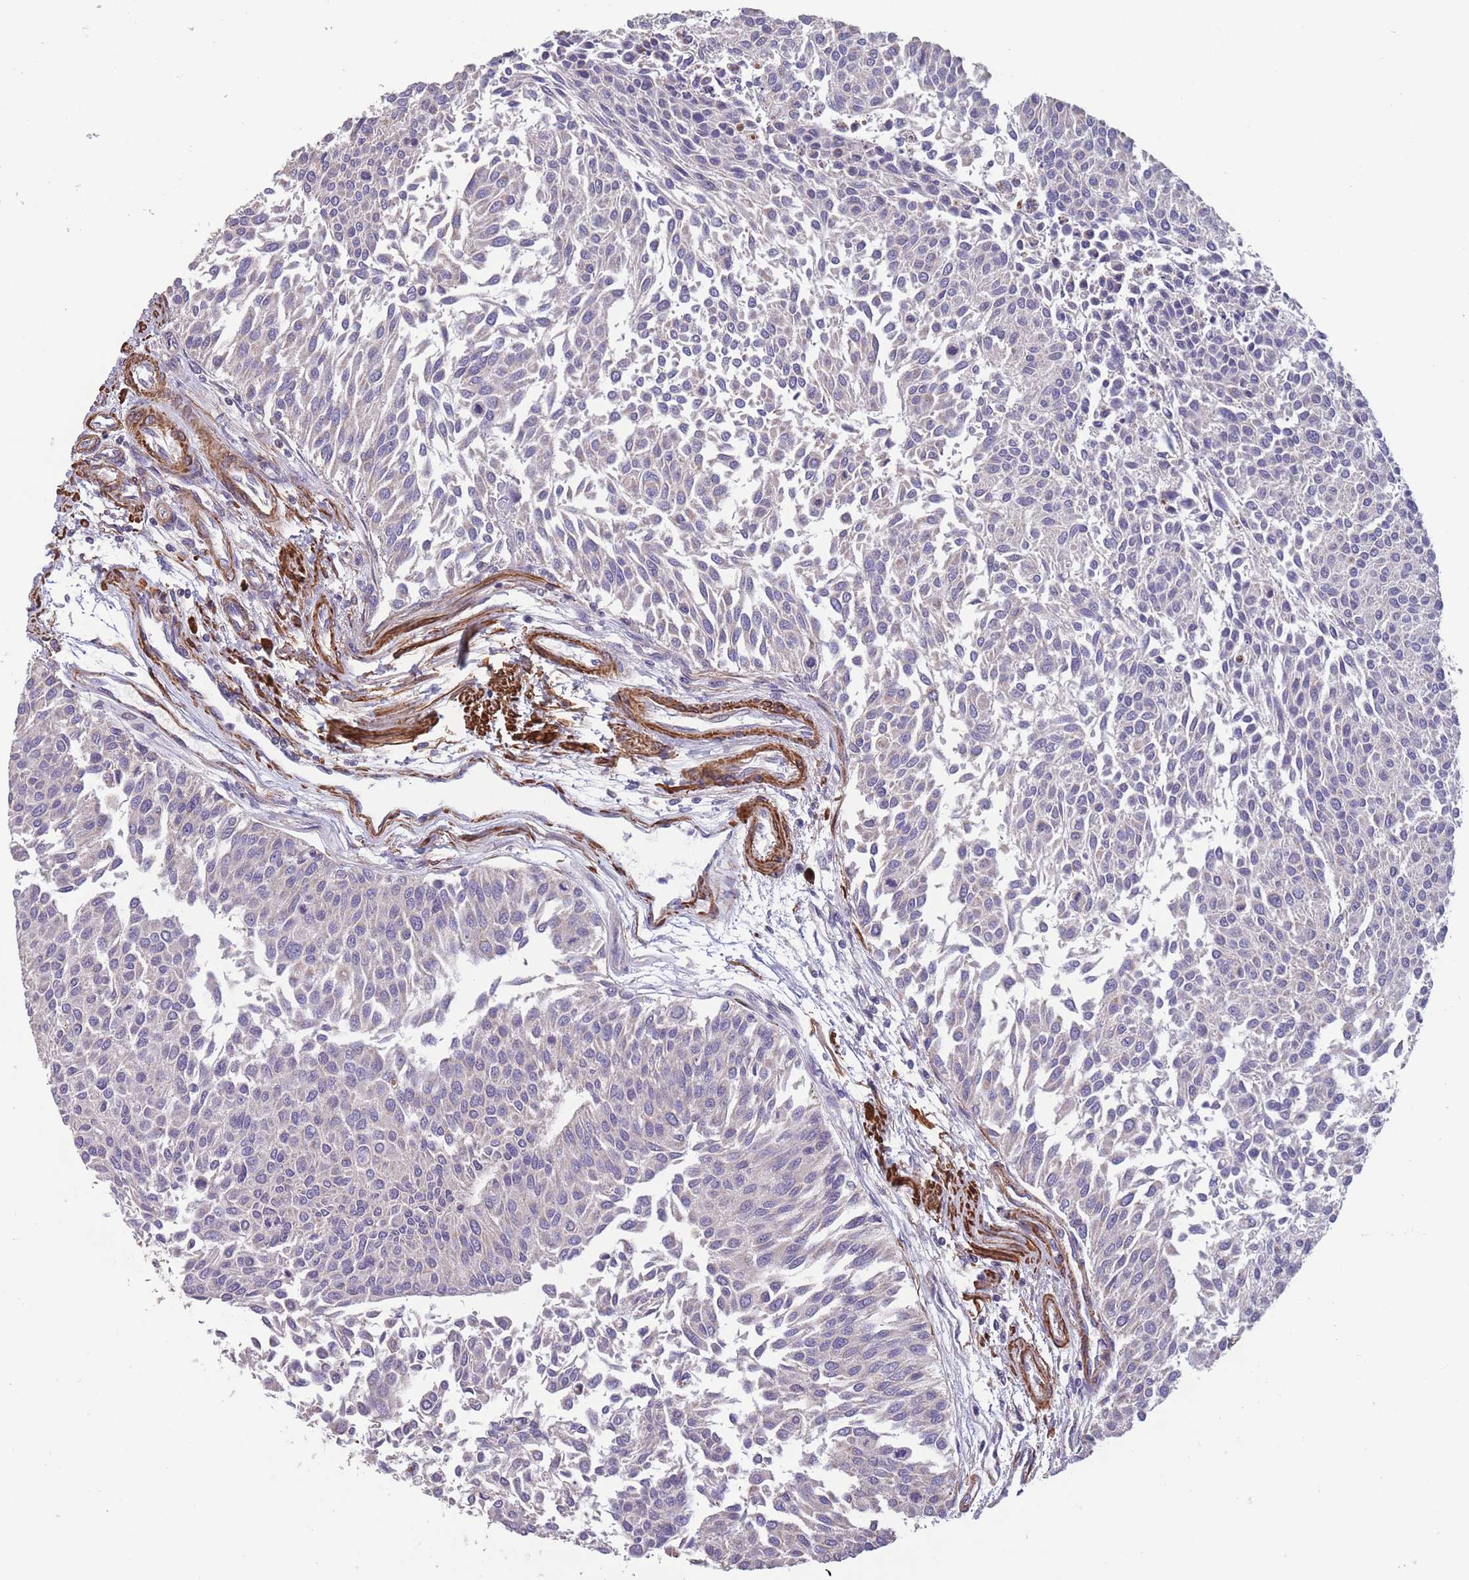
{"staining": {"intensity": "moderate", "quantity": "<25%", "location": "cytoplasmic/membranous"}, "tissue": "urothelial cancer", "cell_type": "Tumor cells", "image_type": "cancer", "snomed": [{"axis": "morphology", "description": "Urothelial carcinoma, NOS"}, {"axis": "topography", "description": "Urinary bladder"}], "caption": "Protein staining demonstrates moderate cytoplasmic/membranous expression in approximately <25% of tumor cells in urothelial cancer. (DAB (3,3'-diaminobenzidine) = brown stain, brightfield microscopy at high magnification).", "gene": "TOMM40L", "patient": {"sex": "male", "age": 55}}